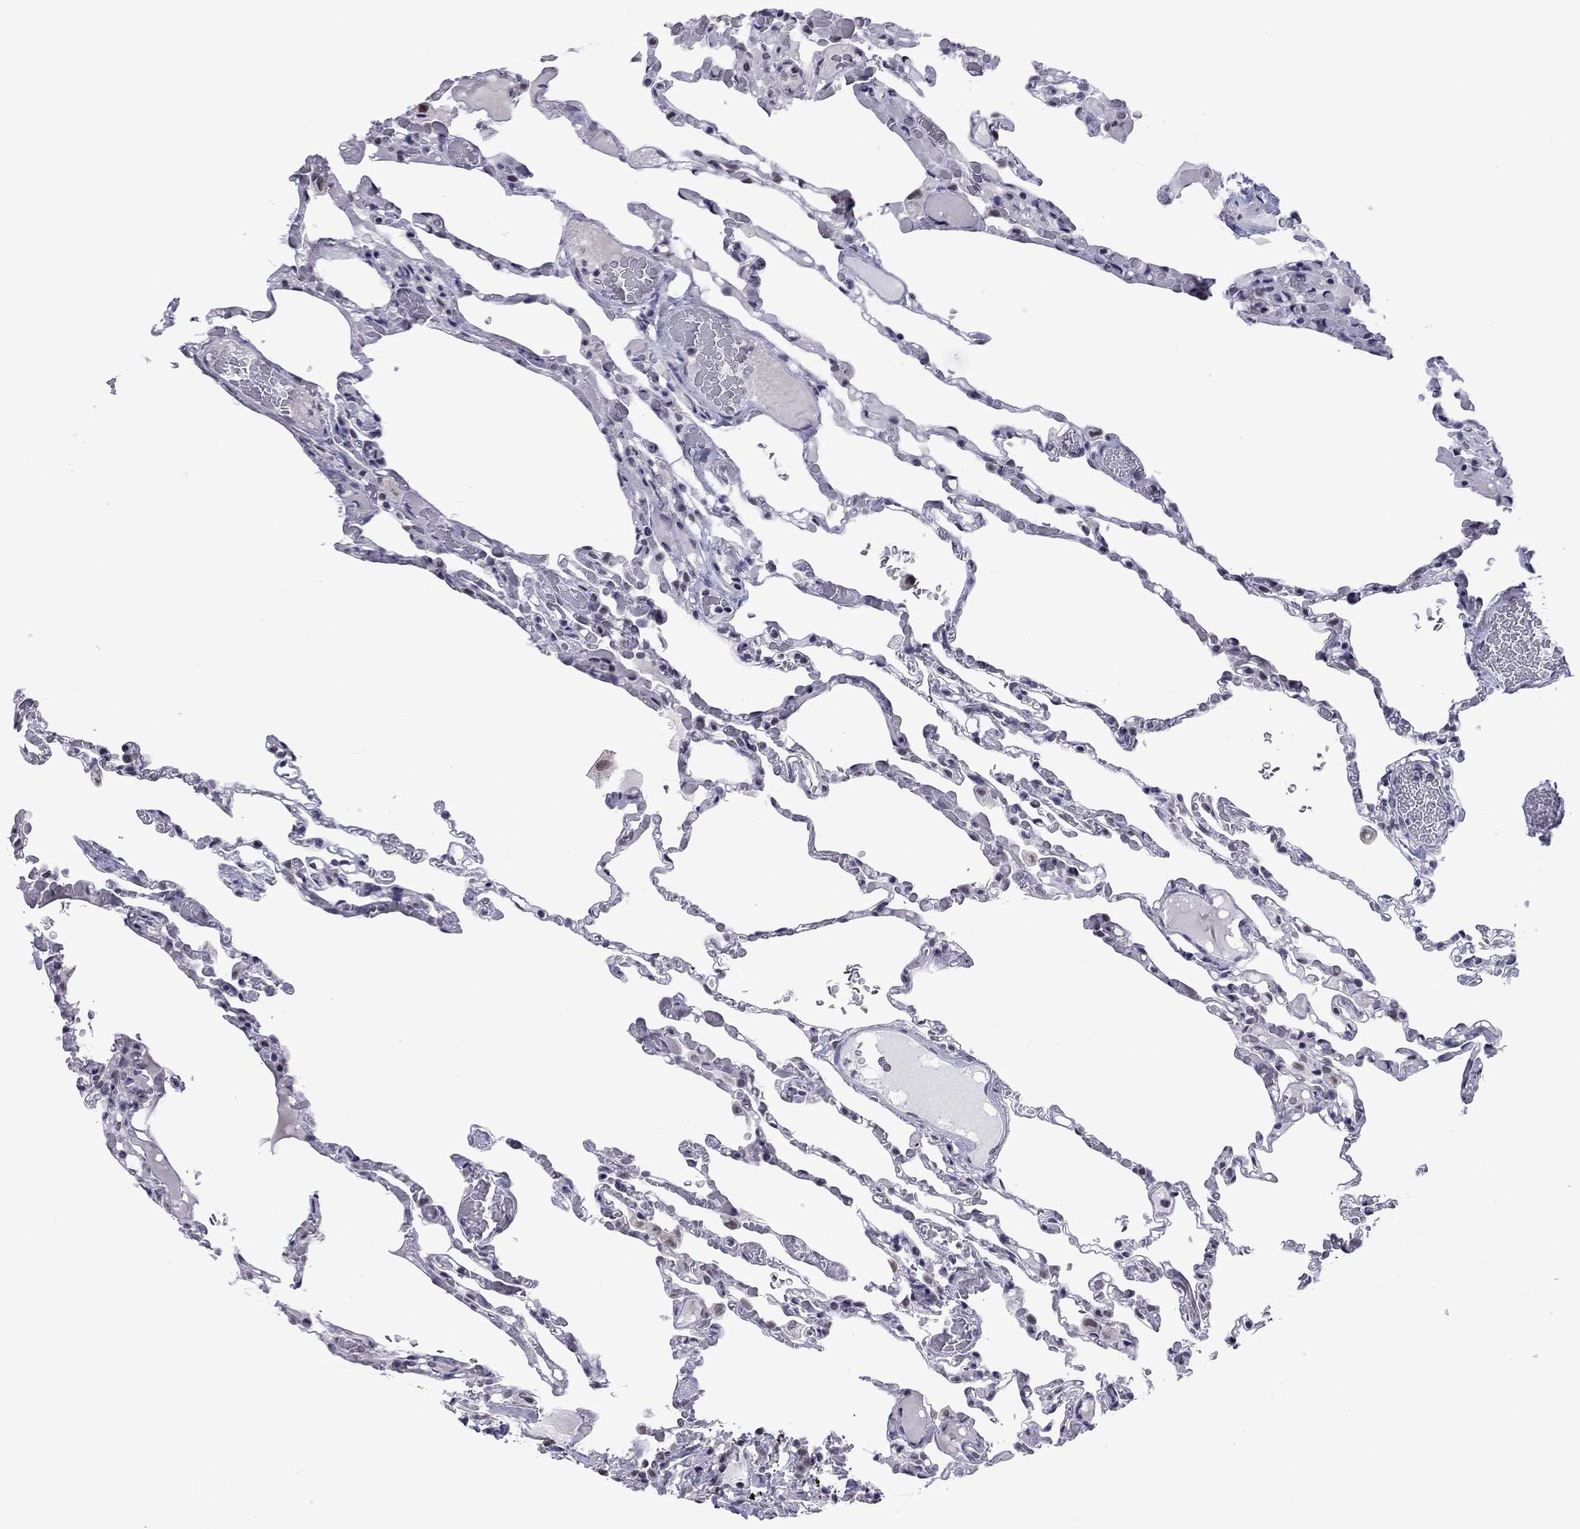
{"staining": {"intensity": "negative", "quantity": "none", "location": "none"}, "tissue": "lung", "cell_type": "Alveolar cells", "image_type": "normal", "snomed": [{"axis": "morphology", "description": "Normal tissue, NOS"}, {"axis": "topography", "description": "Lung"}], "caption": "Lung stained for a protein using IHC reveals no staining alveolar cells.", "gene": "PPP1R3A", "patient": {"sex": "female", "age": 43}}